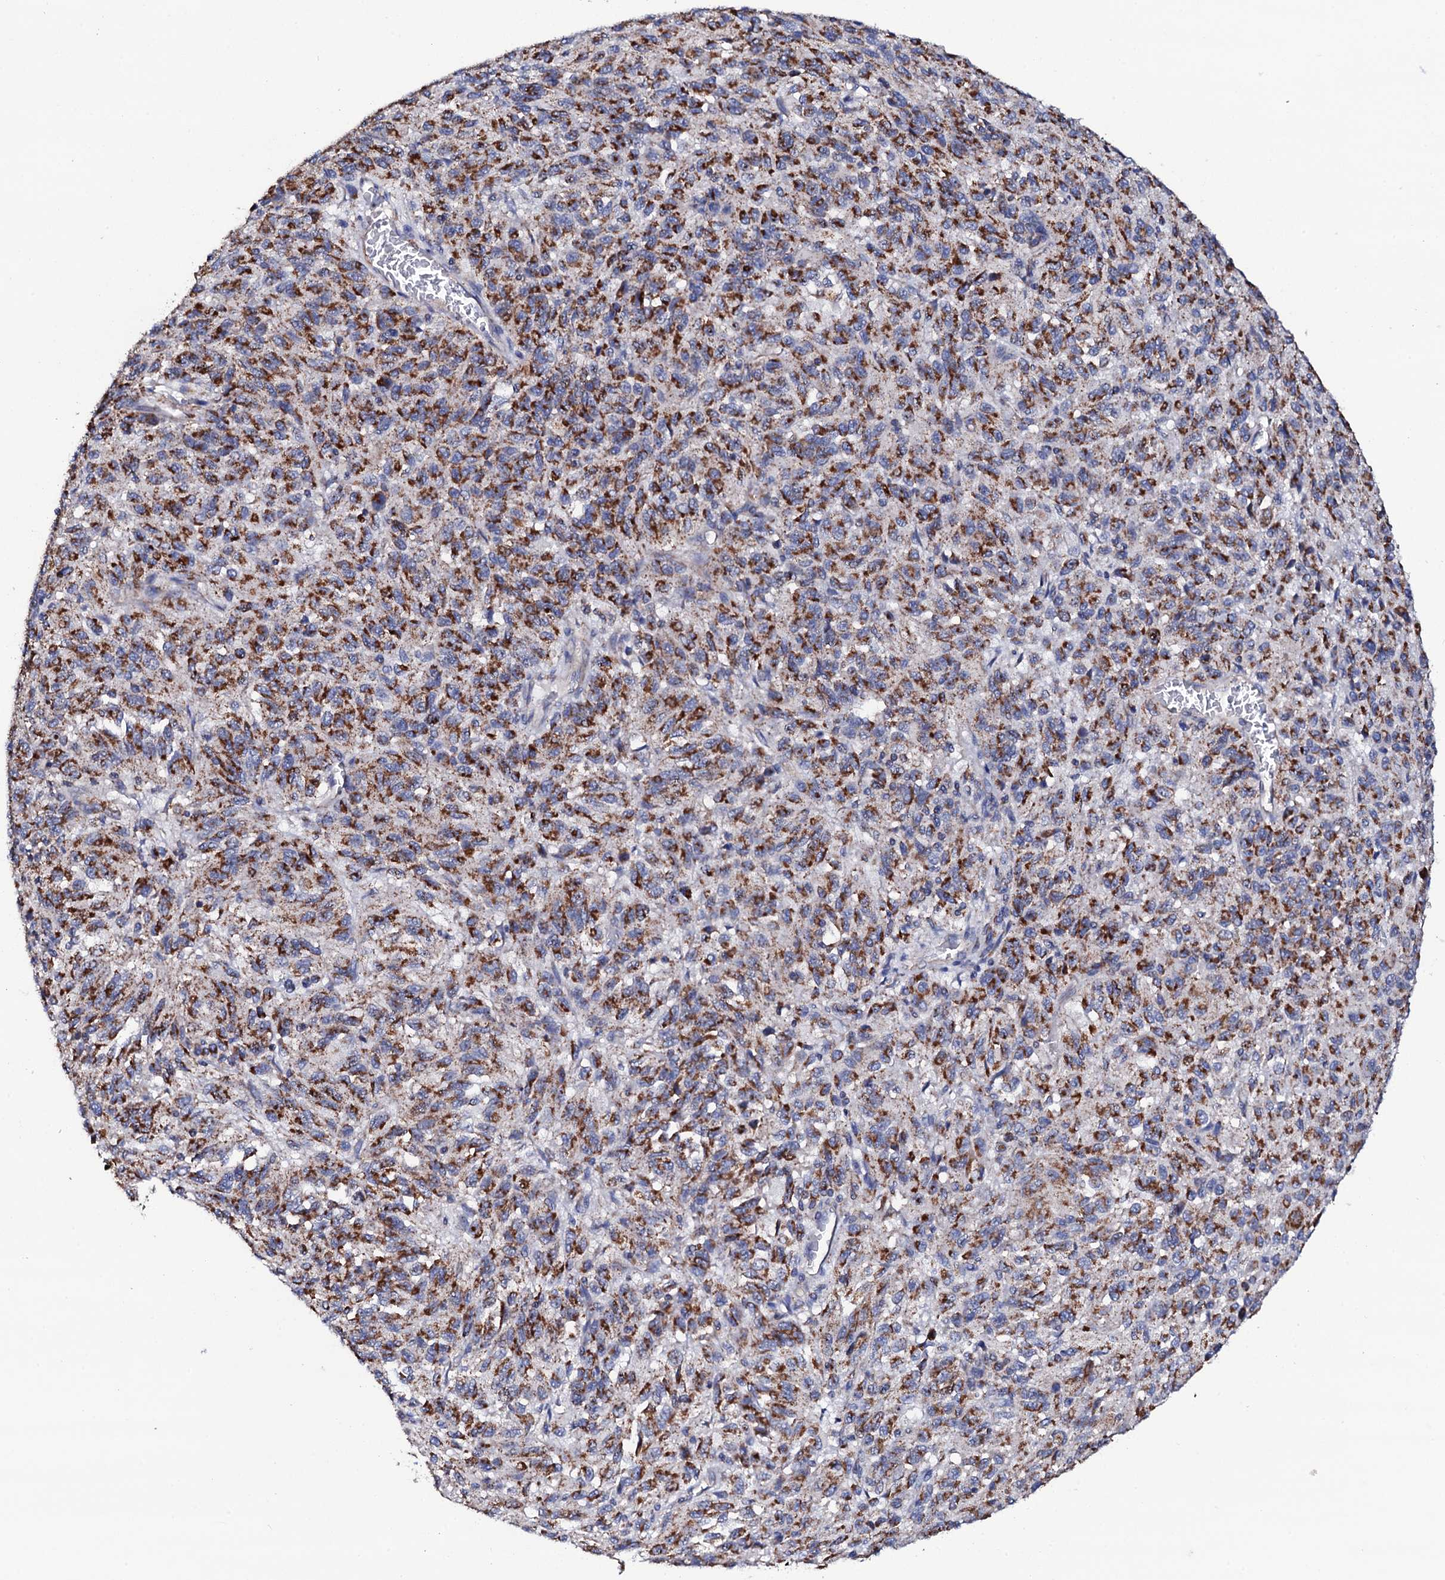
{"staining": {"intensity": "moderate", "quantity": ">75%", "location": "cytoplasmic/membranous"}, "tissue": "melanoma", "cell_type": "Tumor cells", "image_type": "cancer", "snomed": [{"axis": "morphology", "description": "Malignant melanoma, Metastatic site"}, {"axis": "topography", "description": "Lung"}], "caption": "Protein staining by IHC demonstrates moderate cytoplasmic/membranous staining in about >75% of tumor cells in malignant melanoma (metastatic site). (DAB IHC, brown staining for protein, blue staining for nuclei).", "gene": "TCAF2", "patient": {"sex": "male", "age": 64}}